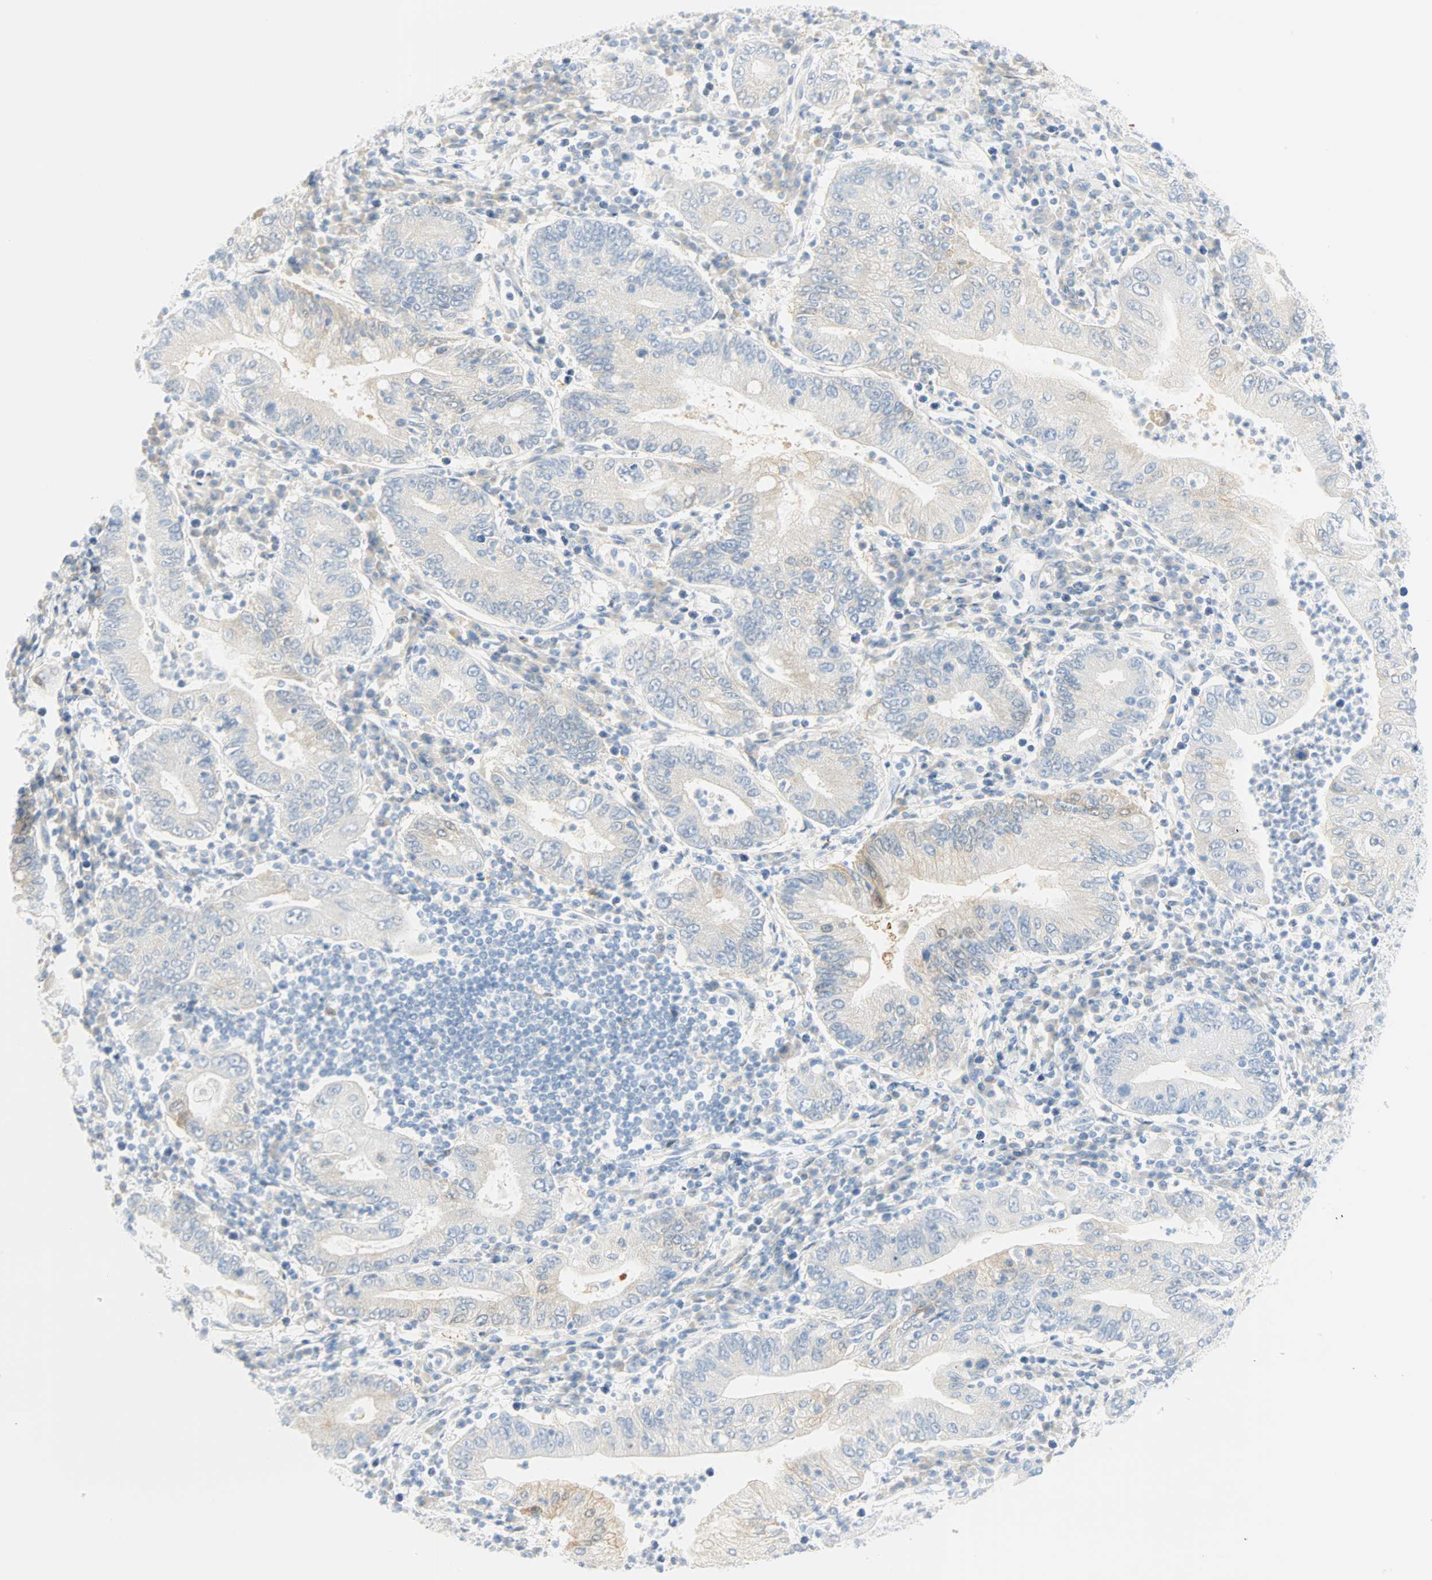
{"staining": {"intensity": "negative", "quantity": "none", "location": "none"}, "tissue": "stomach cancer", "cell_type": "Tumor cells", "image_type": "cancer", "snomed": [{"axis": "morphology", "description": "Normal tissue, NOS"}, {"axis": "morphology", "description": "Adenocarcinoma, NOS"}, {"axis": "topography", "description": "Esophagus"}, {"axis": "topography", "description": "Stomach, upper"}, {"axis": "topography", "description": "Peripheral nerve tissue"}], "caption": "Protein analysis of stomach cancer reveals no significant staining in tumor cells. Nuclei are stained in blue.", "gene": "SELENBP1", "patient": {"sex": "male", "age": 62}}